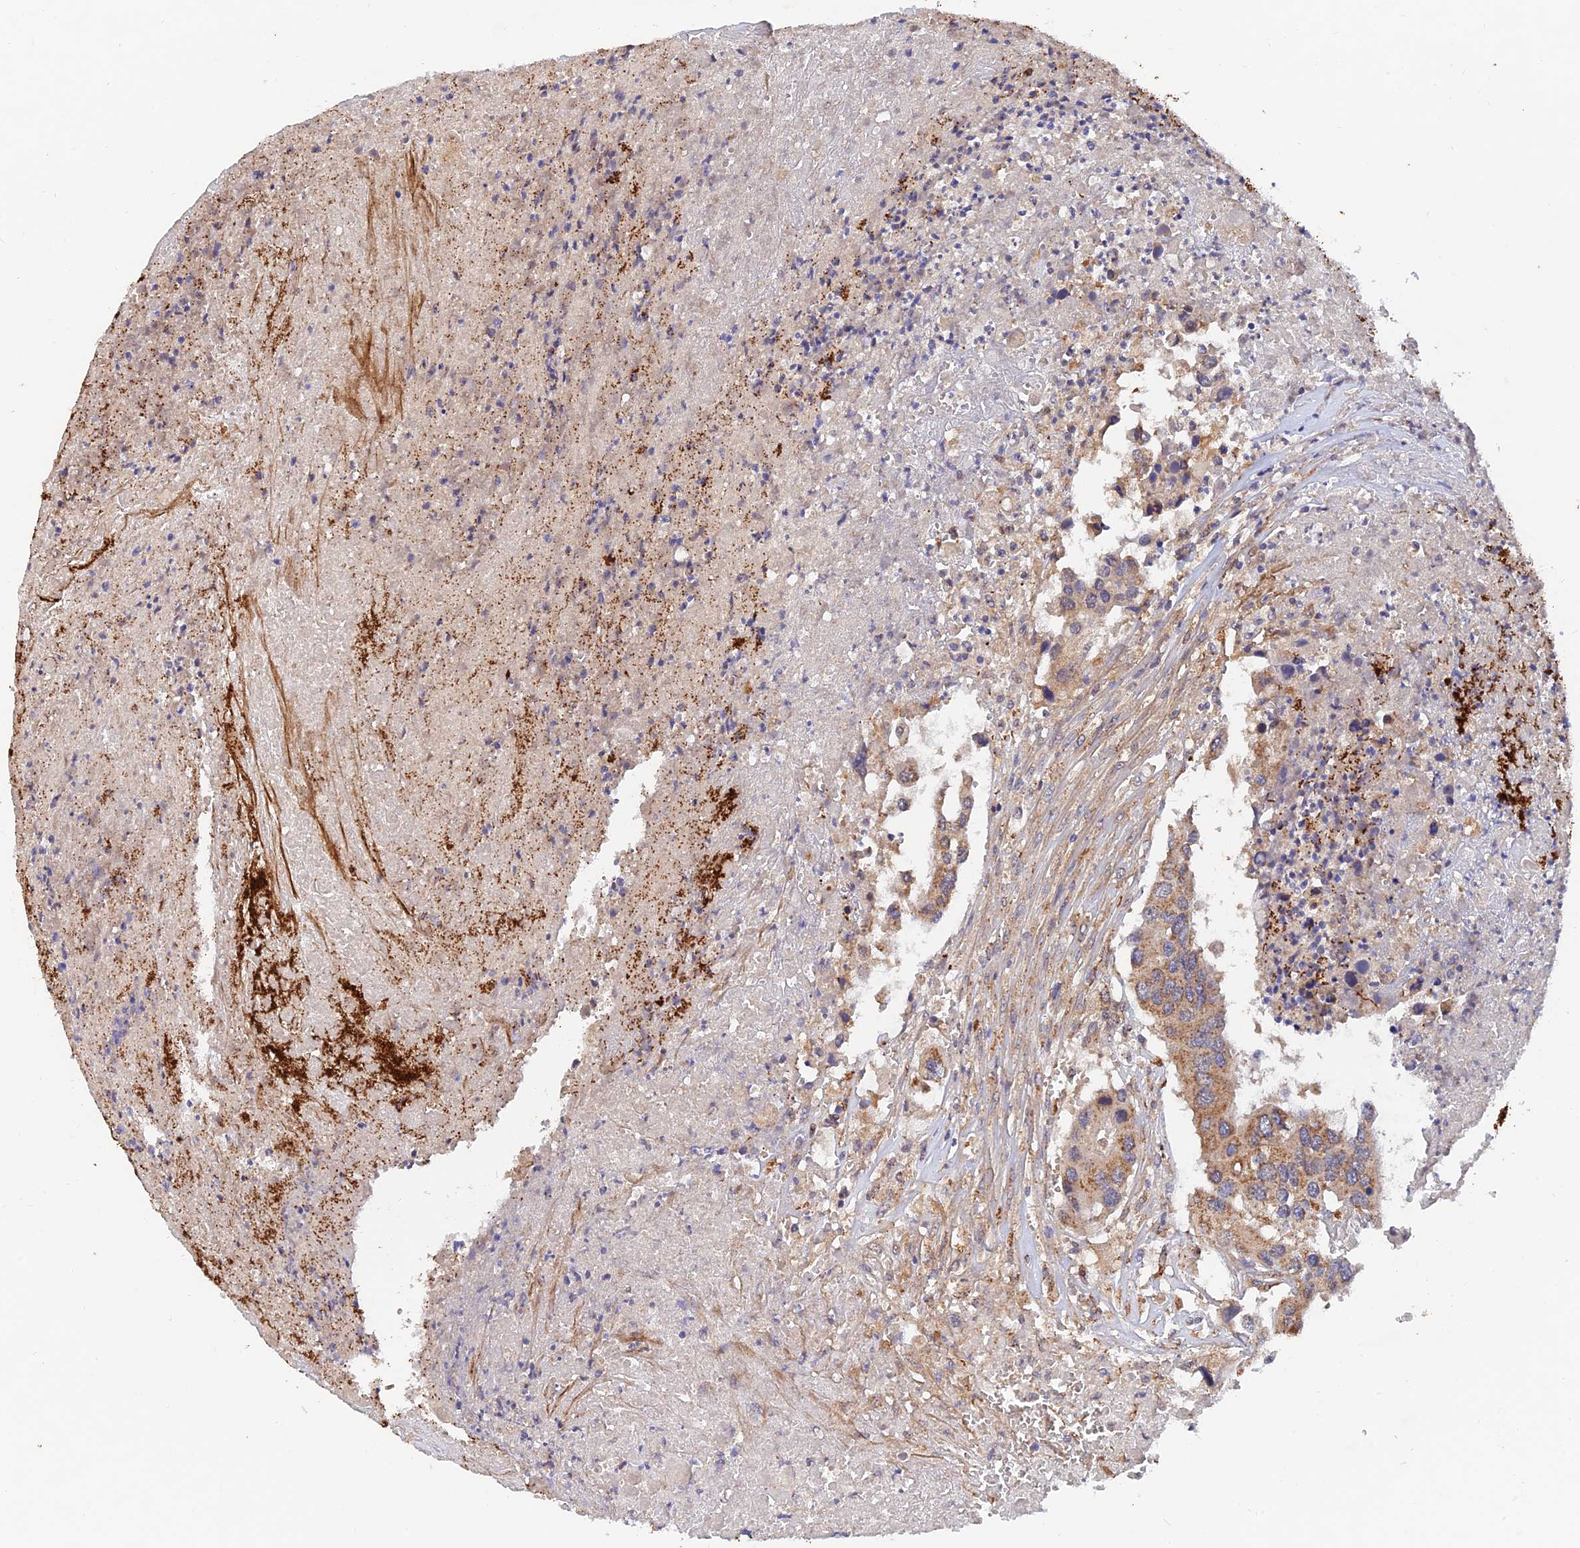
{"staining": {"intensity": "moderate", "quantity": ">75%", "location": "cytoplasmic/membranous"}, "tissue": "colorectal cancer", "cell_type": "Tumor cells", "image_type": "cancer", "snomed": [{"axis": "morphology", "description": "Adenocarcinoma, NOS"}, {"axis": "topography", "description": "Colon"}], "caption": "Protein expression analysis of human adenocarcinoma (colorectal) reveals moderate cytoplasmic/membranous staining in about >75% of tumor cells.", "gene": "SLC38A11", "patient": {"sex": "male", "age": 77}}